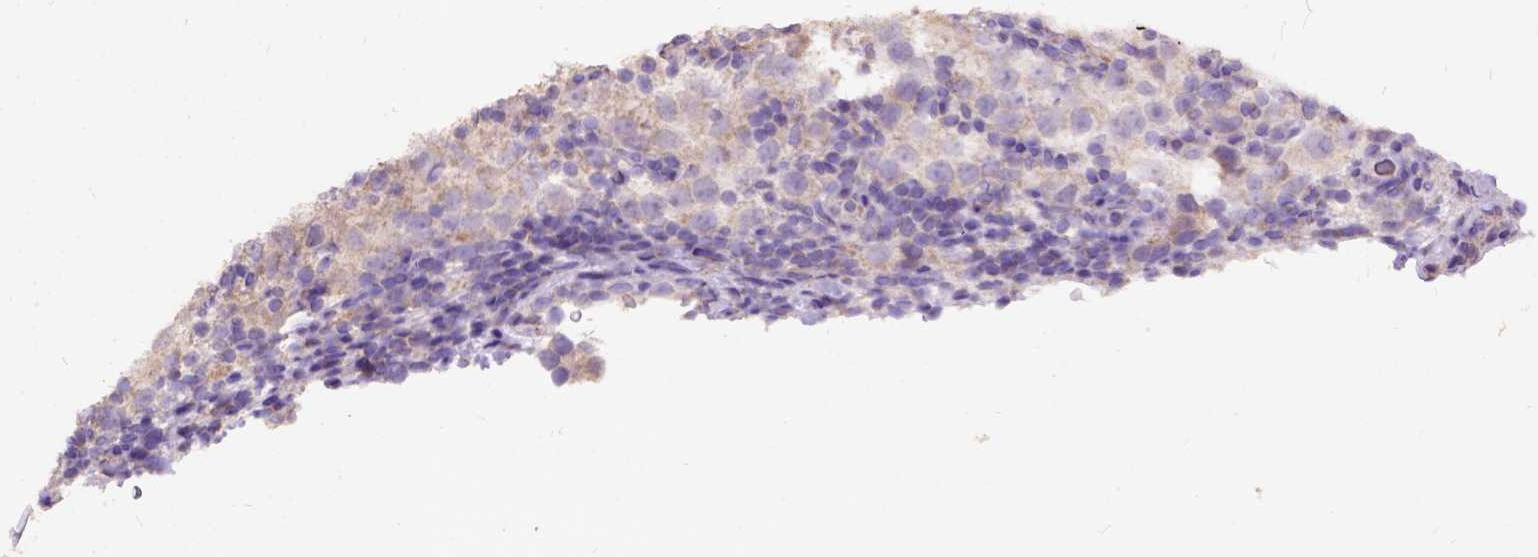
{"staining": {"intensity": "negative", "quantity": "none", "location": "none"}, "tissue": "testis cancer", "cell_type": "Tumor cells", "image_type": "cancer", "snomed": [{"axis": "morphology", "description": "Seminoma, NOS"}, {"axis": "topography", "description": "Testis"}], "caption": "Immunohistochemical staining of human testis cancer demonstrates no significant expression in tumor cells.", "gene": "DQX1", "patient": {"sex": "male", "age": 37}}